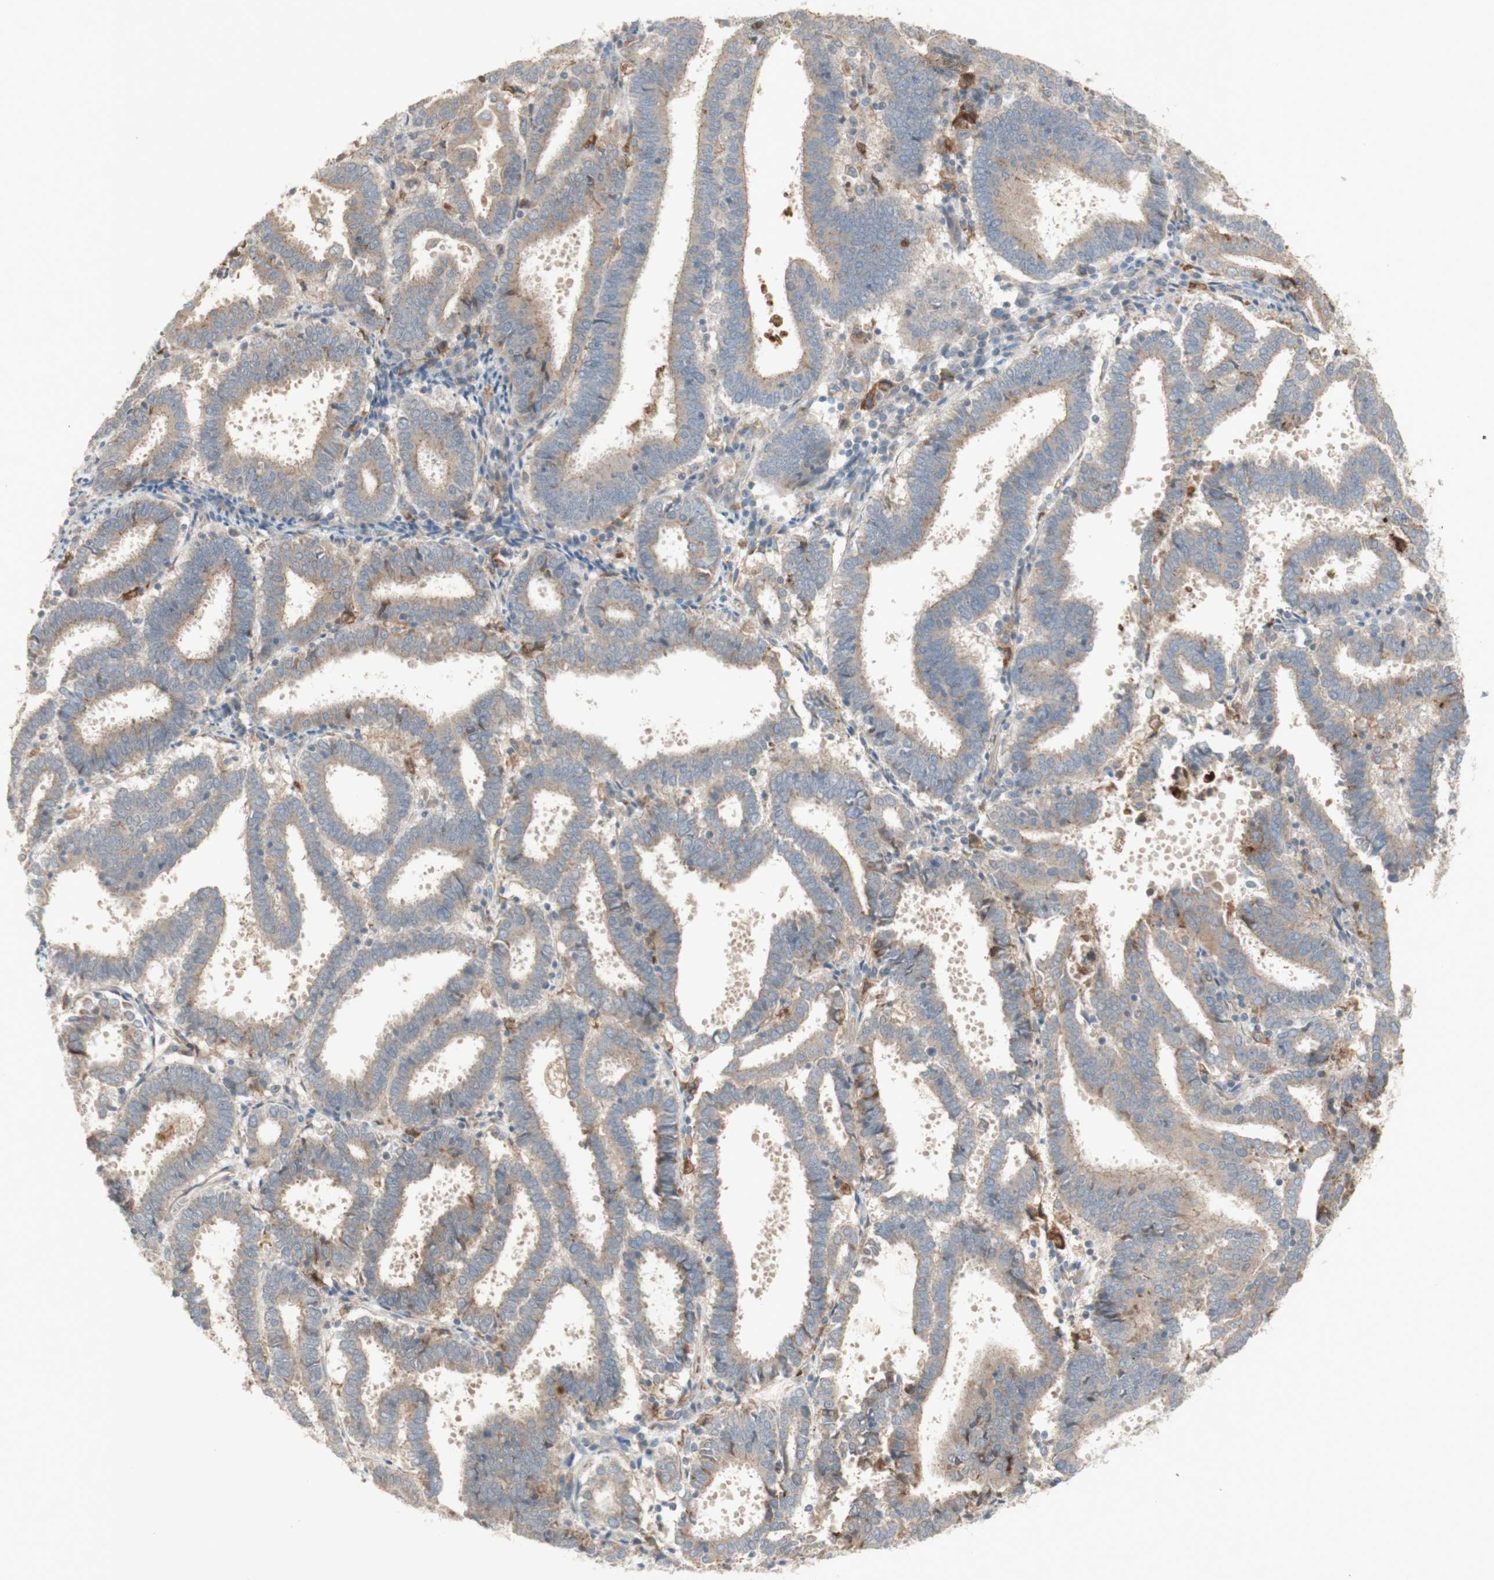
{"staining": {"intensity": "weak", "quantity": ">75%", "location": "cytoplasmic/membranous"}, "tissue": "endometrial cancer", "cell_type": "Tumor cells", "image_type": "cancer", "snomed": [{"axis": "morphology", "description": "Adenocarcinoma, NOS"}, {"axis": "topography", "description": "Uterus"}], "caption": "Endometrial cancer (adenocarcinoma) was stained to show a protein in brown. There is low levels of weak cytoplasmic/membranous expression in approximately >75% of tumor cells.", "gene": "PTGER4", "patient": {"sex": "female", "age": 83}}